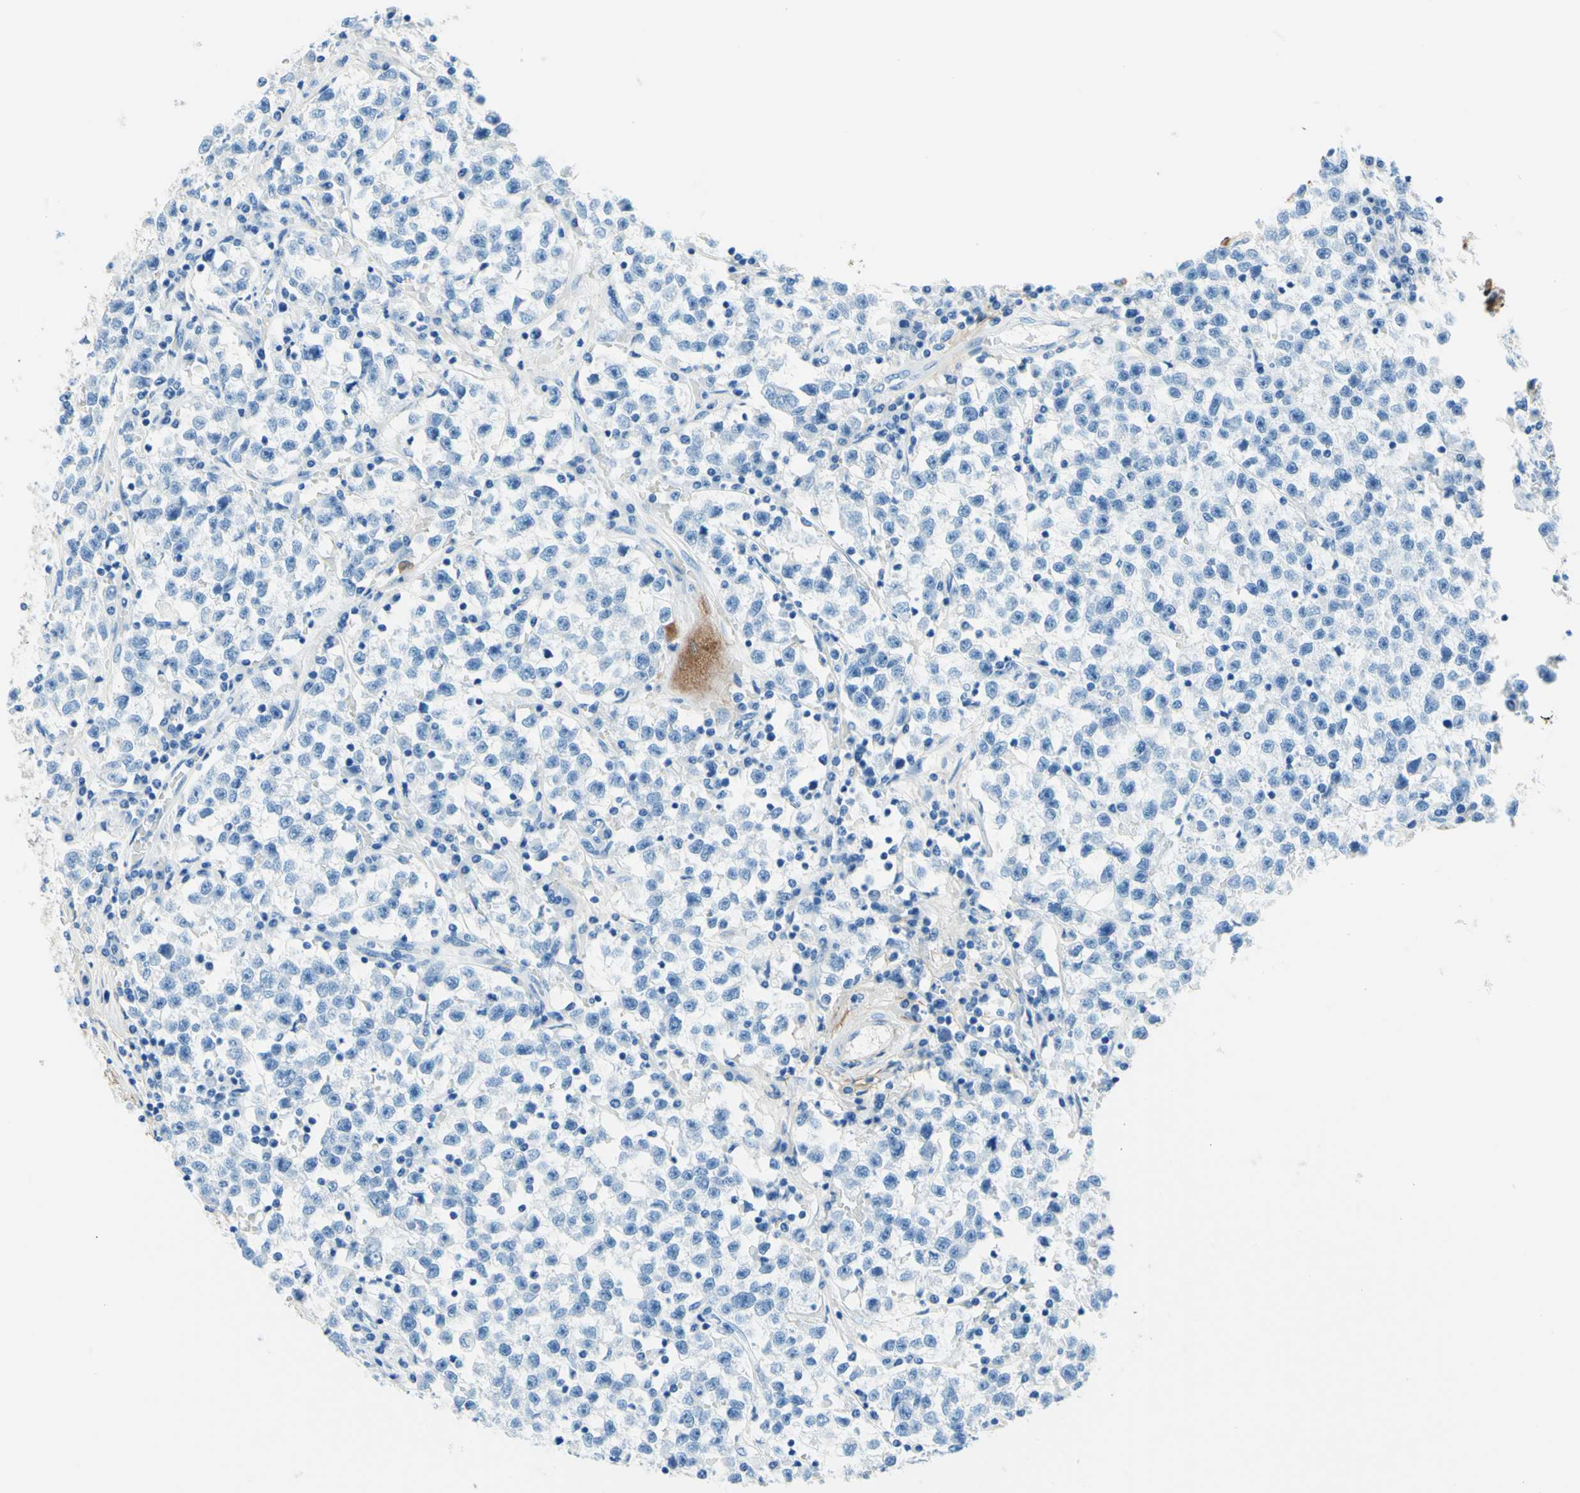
{"staining": {"intensity": "negative", "quantity": "none", "location": "none"}, "tissue": "testis cancer", "cell_type": "Tumor cells", "image_type": "cancer", "snomed": [{"axis": "morphology", "description": "Seminoma, NOS"}, {"axis": "topography", "description": "Testis"}], "caption": "Immunohistochemistry micrograph of neoplastic tissue: testis cancer (seminoma) stained with DAB (3,3'-diaminobenzidine) demonstrates no significant protein staining in tumor cells.", "gene": "MFAP5", "patient": {"sex": "male", "age": 22}}